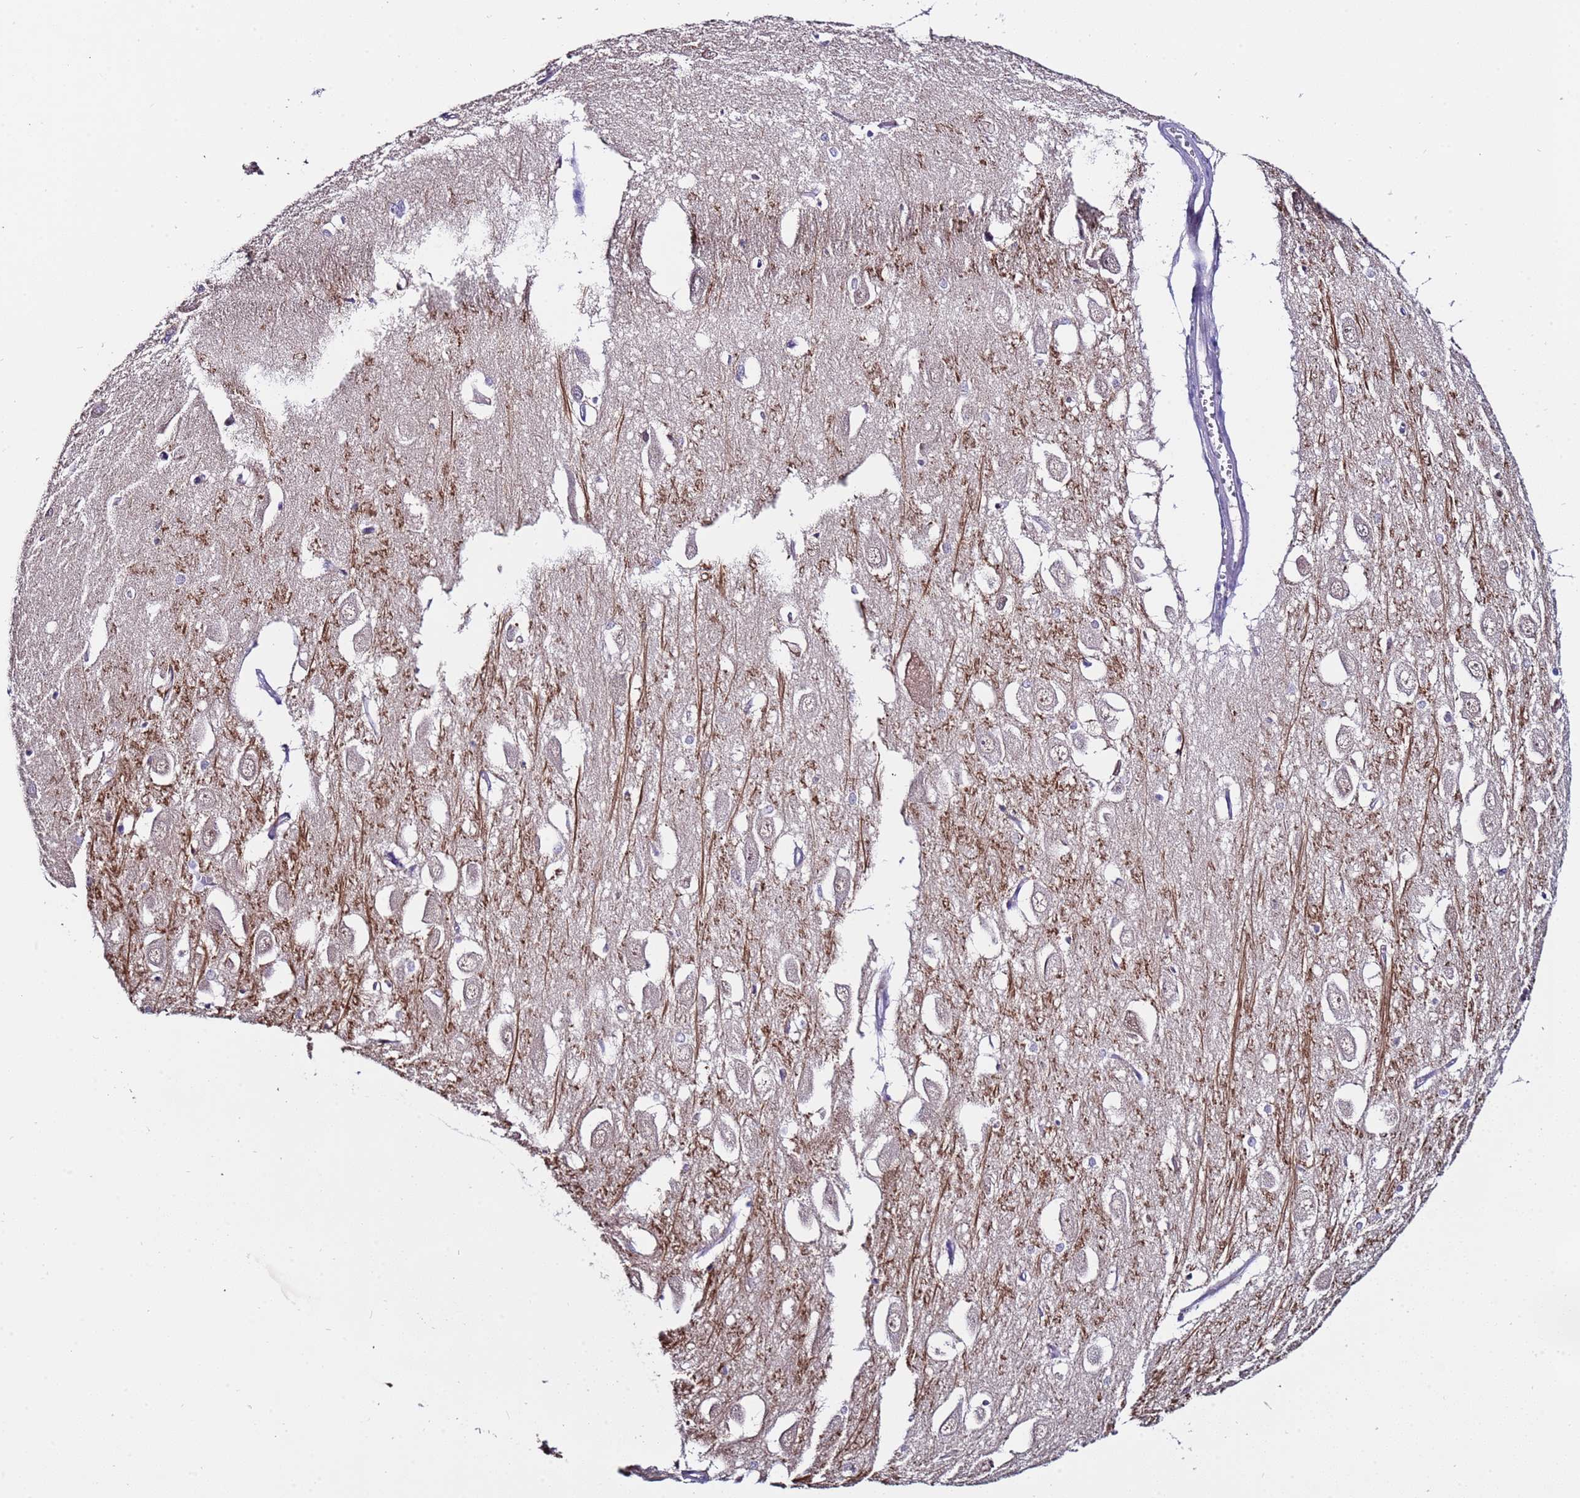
{"staining": {"intensity": "negative", "quantity": "none", "location": "none"}, "tissue": "hippocampus", "cell_type": "Glial cells", "image_type": "normal", "snomed": [{"axis": "morphology", "description": "Normal tissue, NOS"}, {"axis": "topography", "description": "Hippocampus"}], "caption": "High power microscopy image of an IHC micrograph of benign hippocampus, revealing no significant staining in glial cells.", "gene": "ZNF248", "patient": {"sex": "female", "age": 64}}